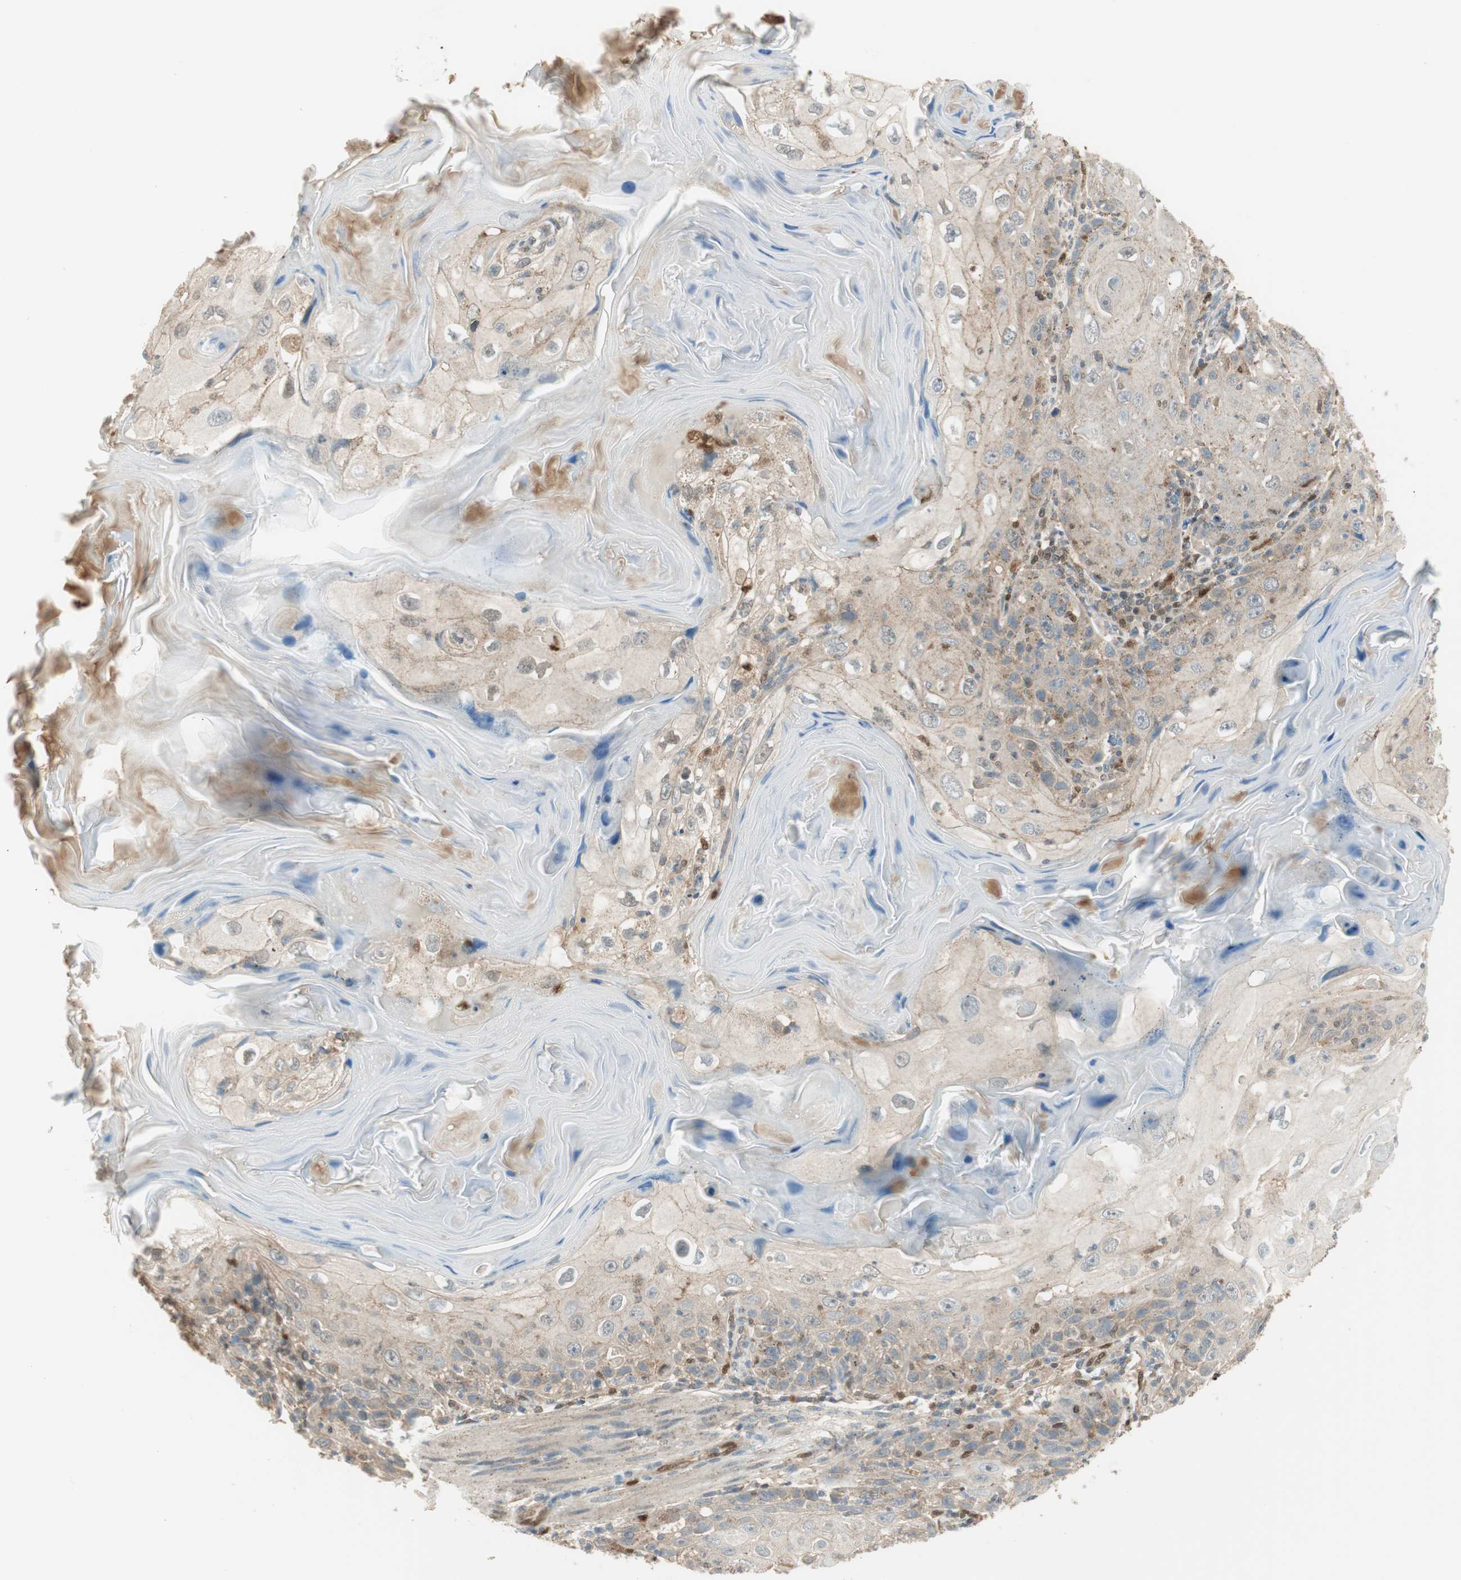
{"staining": {"intensity": "weak", "quantity": "<25%", "location": "cytoplasmic/membranous"}, "tissue": "skin cancer", "cell_type": "Tumor cells", "image_type": "cancer", "snomed": [{"axis": "morphology", "description": "Squamous cell carcinoma, NOS"}, {"axis": "topography", "description": "Skin"}], "caption": "Skin squamous cell carcinoma stained for a protein using IHC displays no expression tumor cells.", "gene": "LTA4H", "patient": {"sex": "female", "age": 88}}